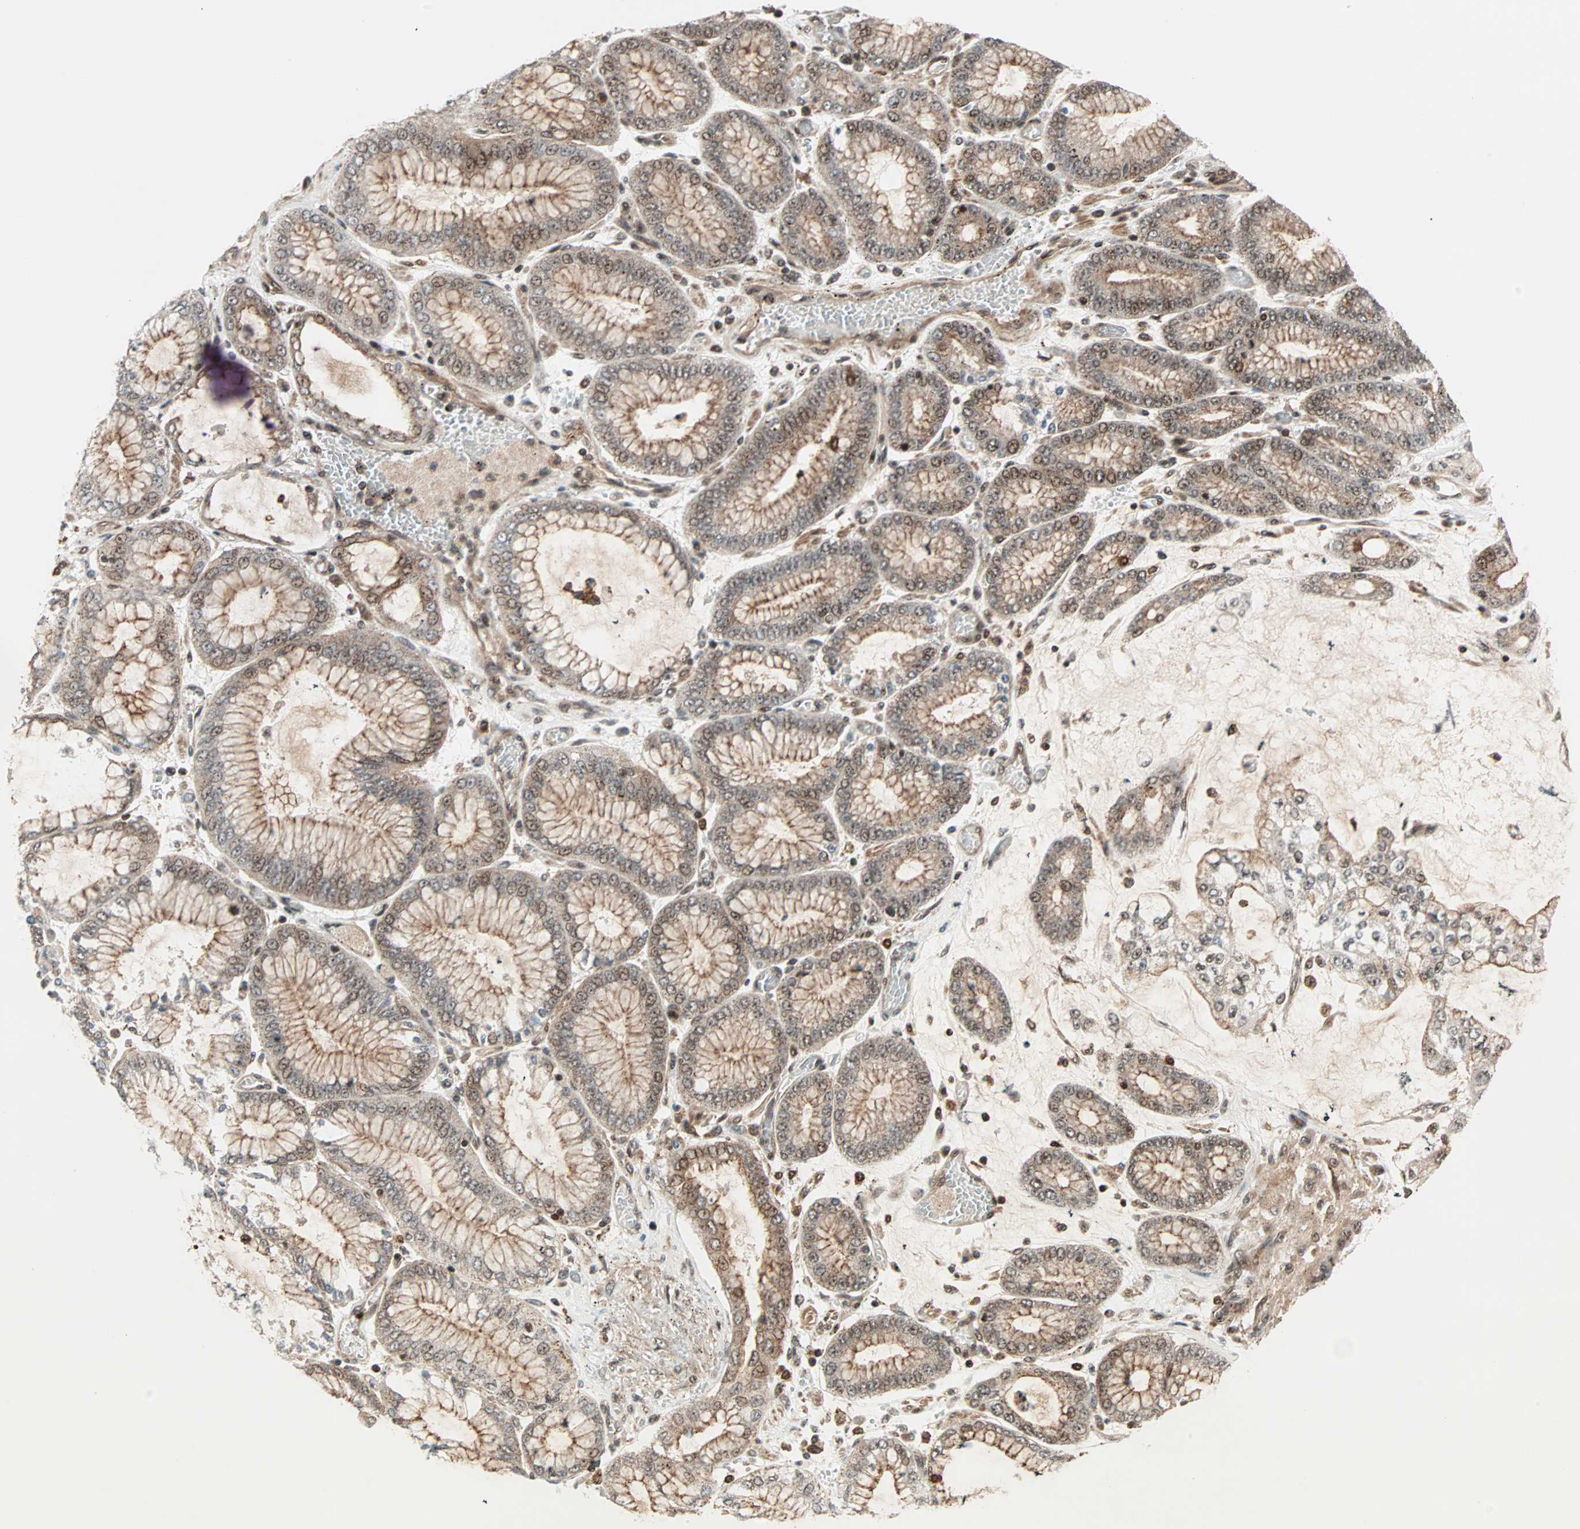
{"staining": {"intensity": "moderate", "quantity": ">75%", "location": "cytoplasmic/membranous,nuclear"}, "tissue": "stomach cancer", "cell_type": "Tumor cells", "image_type": "cancer", "snomed": [{"axis": "morphology", "description": "Normal tissue, NOS"}, {"axis": "morphology", "description": "Adenocarcinoma, NOS"}, {"axis": "topography", "description": "Stomach, upper"}, {"axis": "topography", "description": "Stomach"}], "caption": "DAB immunohistochemical staining of human stomach cancer (adenocarcinoma) reveals moderate cytoplasmic/membranous and nuclear protein expression in about >75% of tumor cells. Ihc stains the protein in brown and the nuclei are stained blue.", "gene": "ZBED9", "patient": {"sex": "male", "age": 76}}